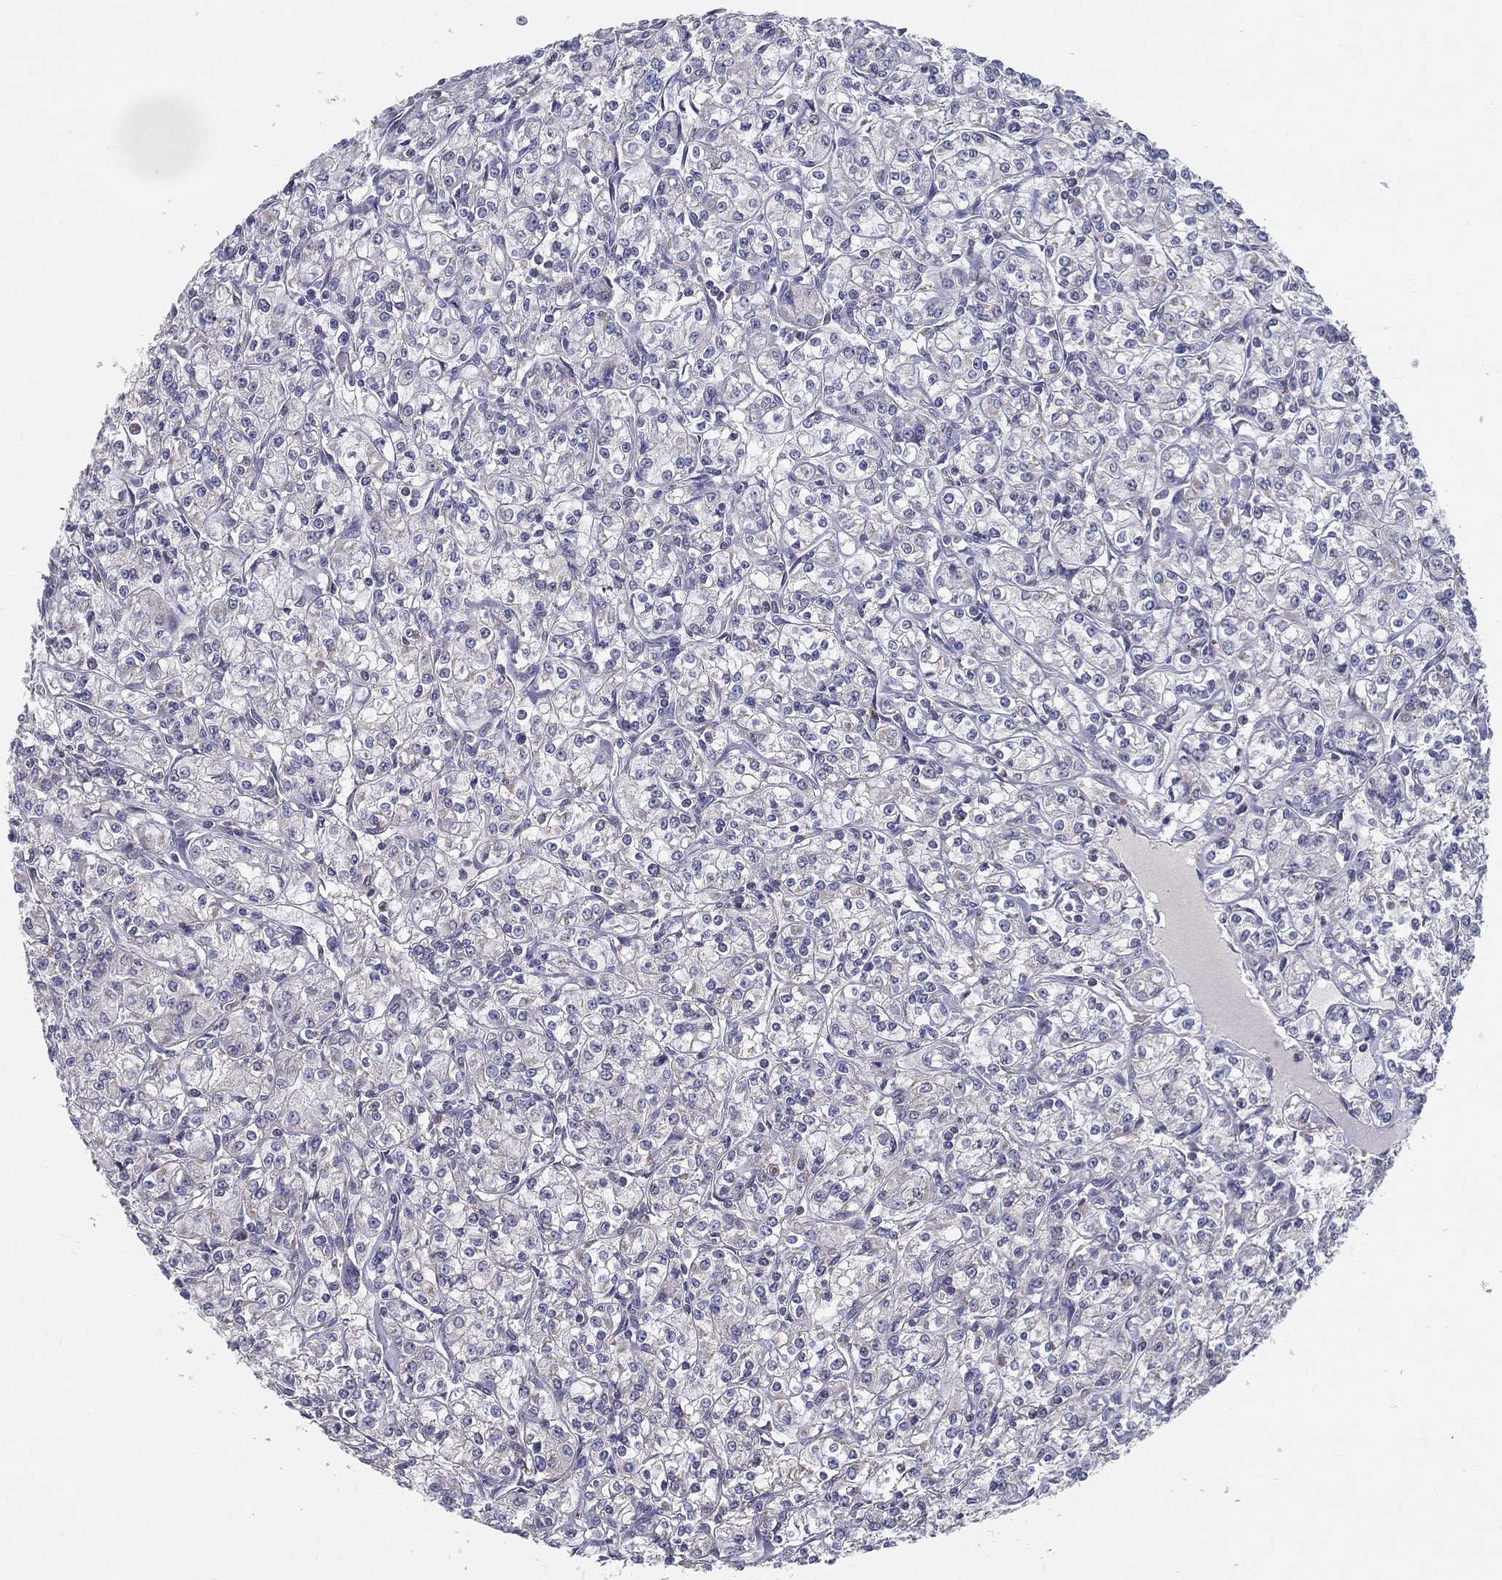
{"staining": {"intensity": "negative", "quantity": "none", "location": "none"}, "tissue": "renal cancer", "cell_type": "Tumor cells", "image_type": "cancer", "snomed": [{"axis": "morphology", "description": "Adenocarcinoma, NOS"}, {"axis": "topography", "description": "Kidney"}], "caption": "A micrograph of adenocarcinoma (renal) stained for a protein exhibits no brown staining in tumor cells.", "gene": "PCSK1", "patient": {"sex": "male", "age": 77}}